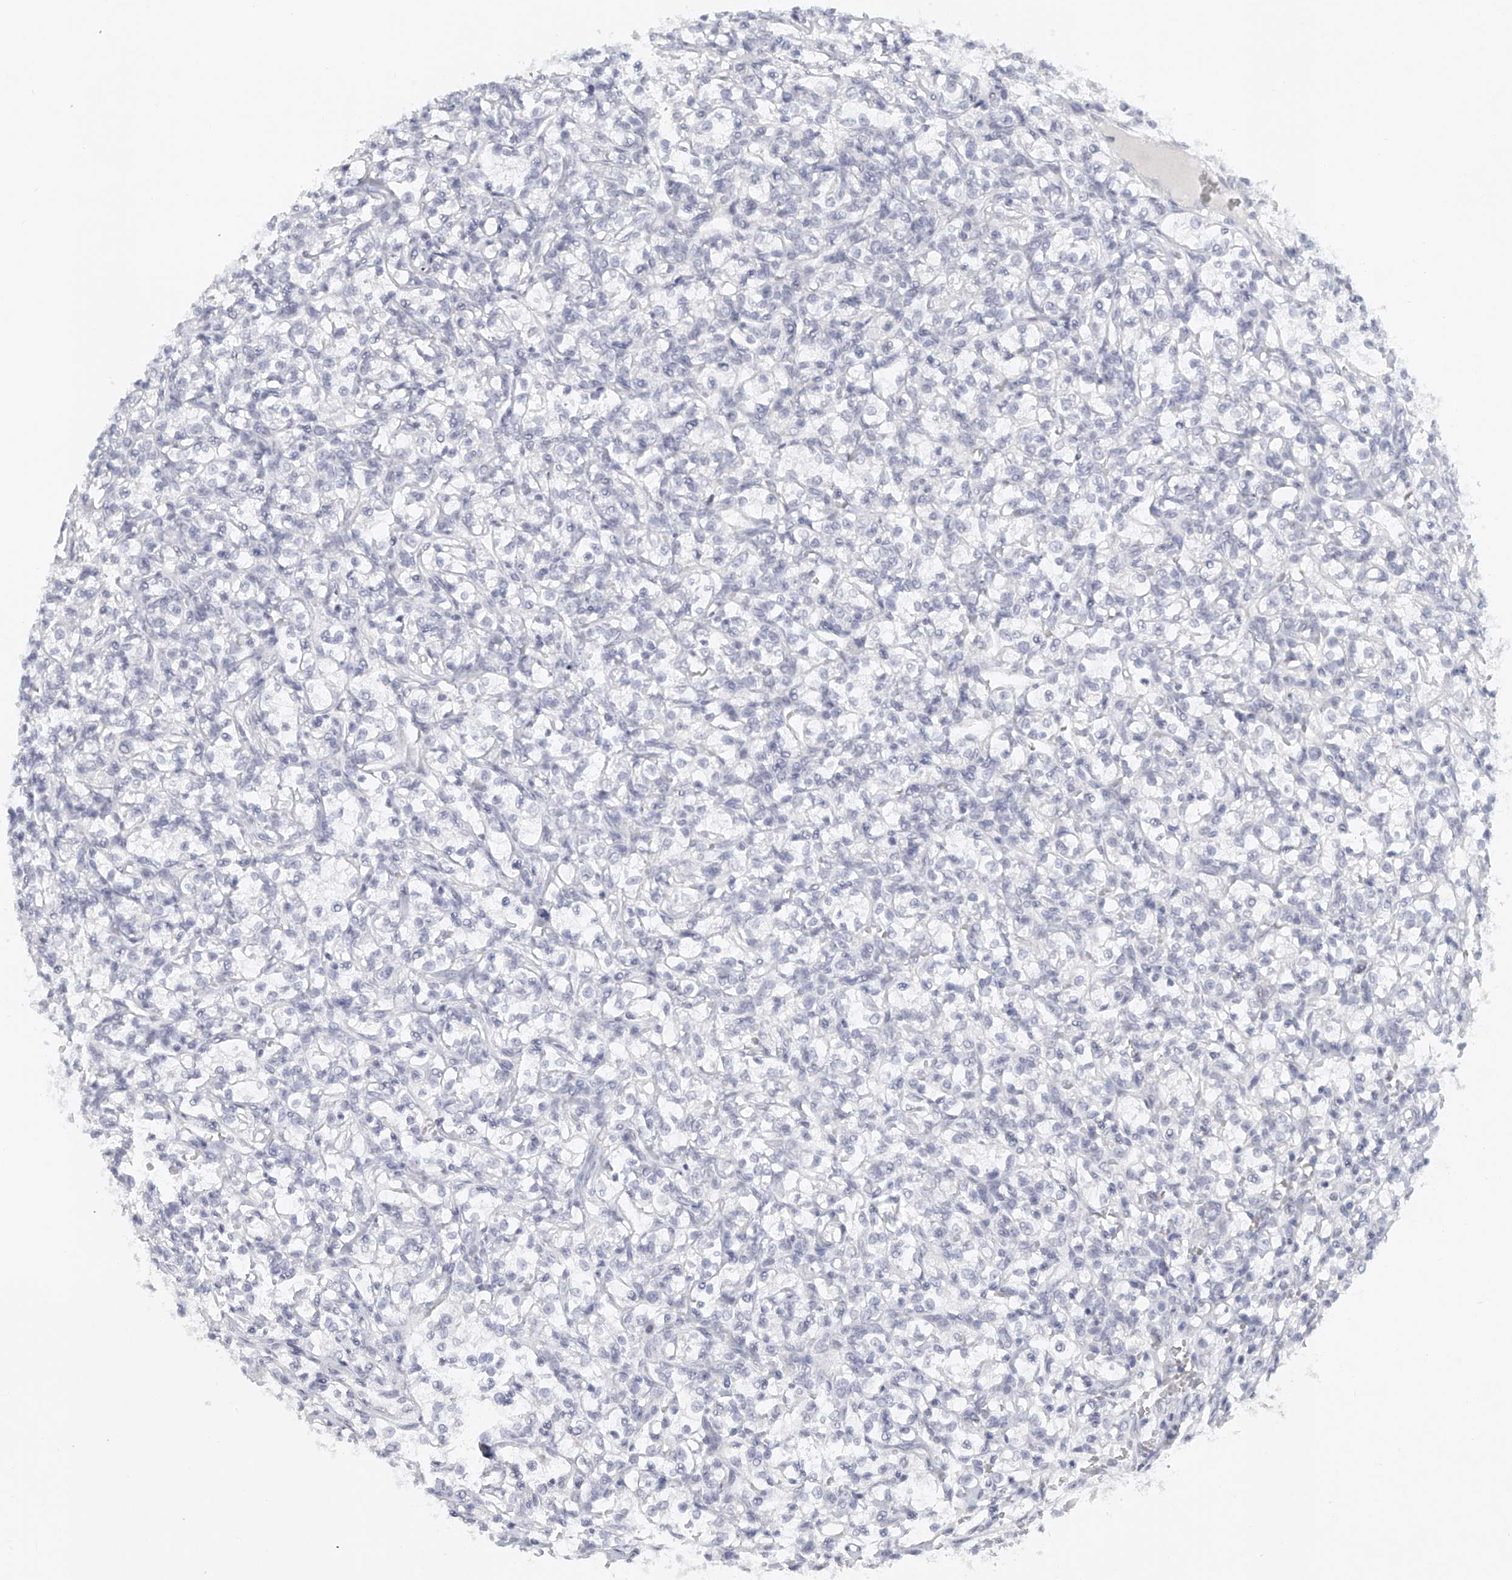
{"staining": {"intensity": "negative", "quantity": "none", "location": "none"}, "tissue": "renal cancer", "cell_type": "Tumor cells", "image_type": "cancer", "snomed": [{"axis": "morphology", "description": "Adenocarcinoma, NOS"}, {"axis": "topography", "description": "Kidney"}], "caption": "High power microscopy micrograph of an immunohistochemistry (IHC) image of renal cancer (adenocarcinoma), revealing no significant staining in tumor cells.", "gene": "FAT2", "patient": {"sex": "female", "age": 69}}